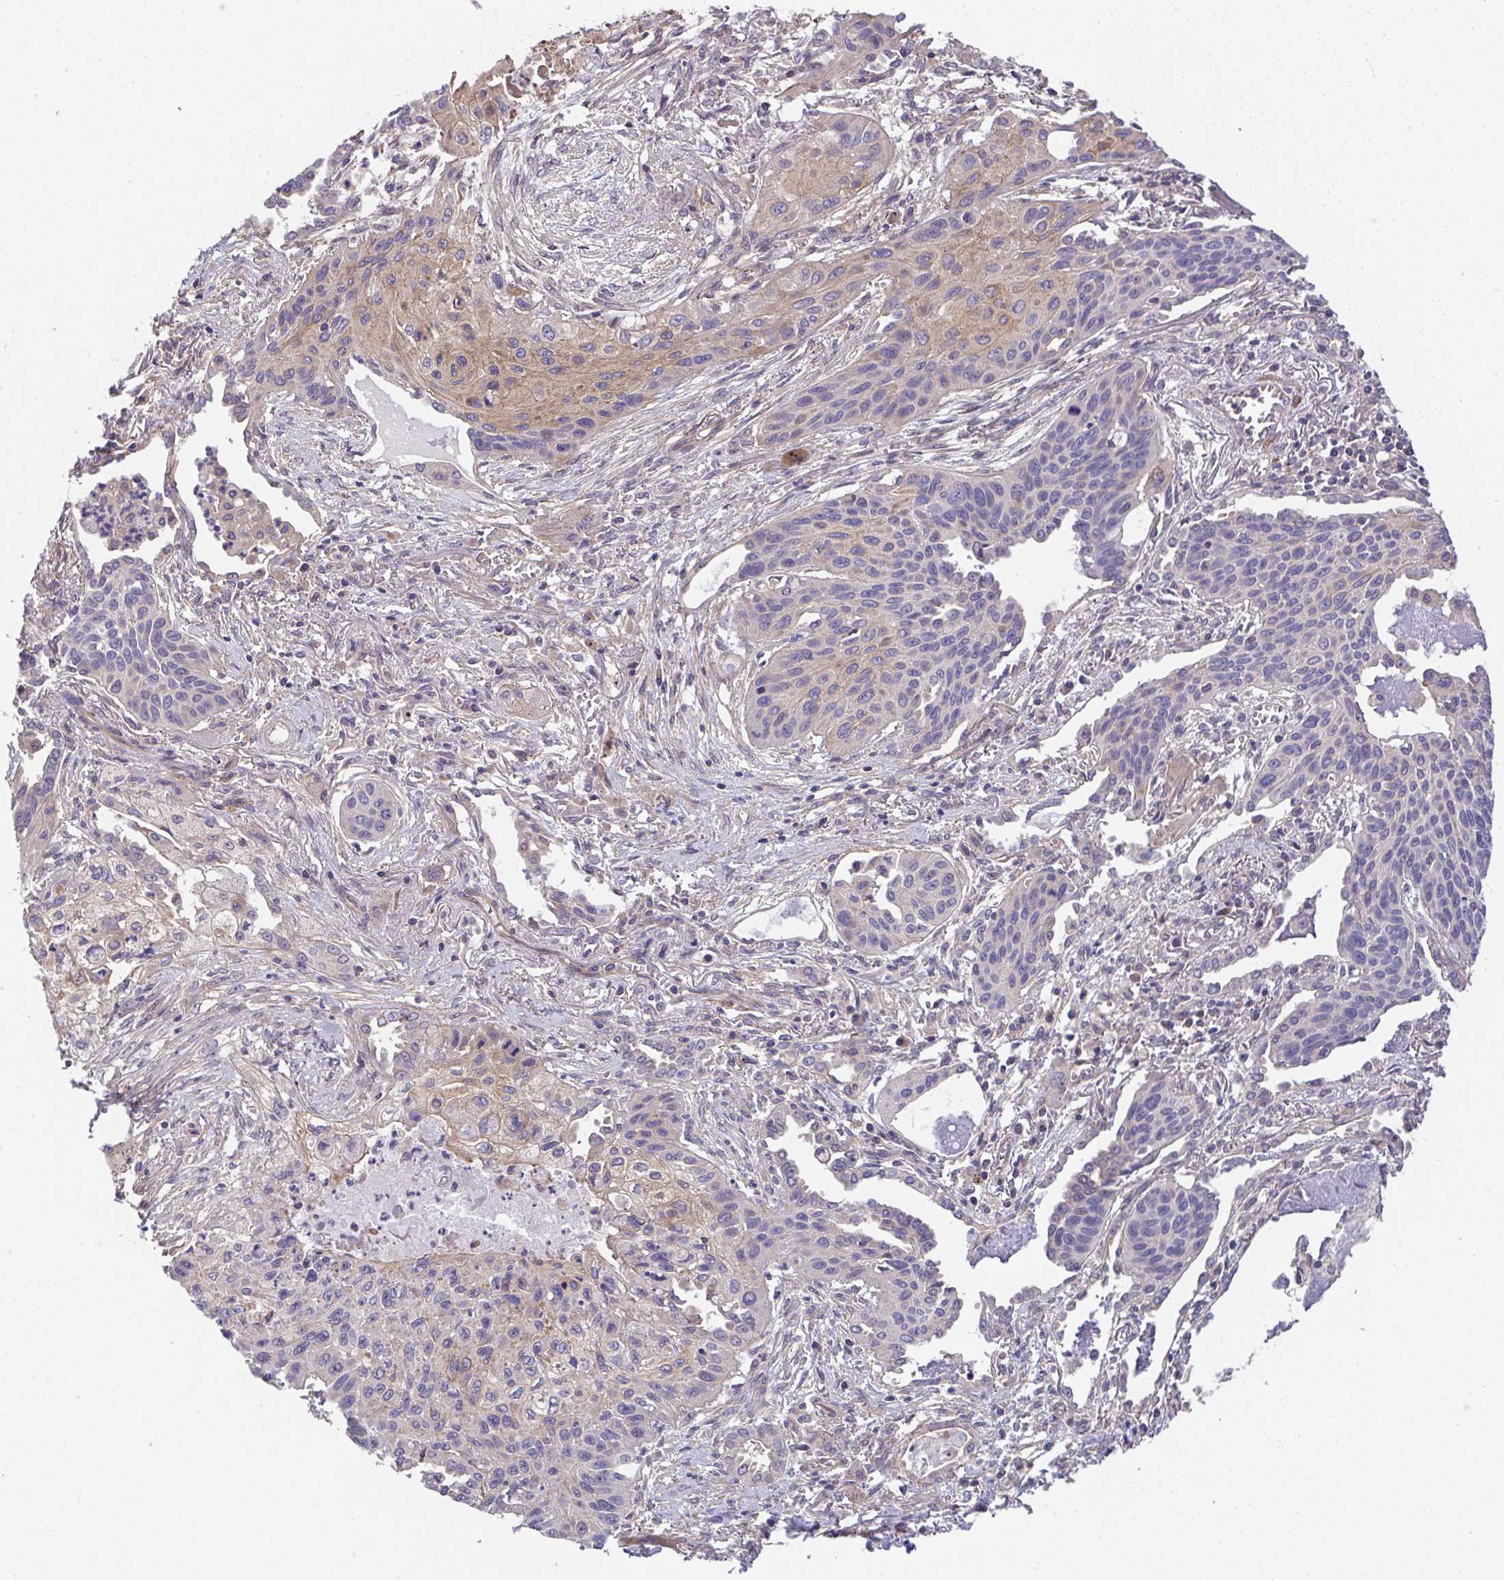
{"staining": {"intensity": "moderate", "quantity": "<25%", "location": "cytoplasmic/membranous"}, "tissue": "lung cancer", "cell_type": "Tumor cells", "image_type": "cancer", "snomed": [{"axis": "morphology", "description": "Squamous cell carcinoma, NOS"}, {"axis": "topography", "description": "Lung"}], "caption": "Protein expression analysis of human lung squamous cell carcinoma reveals moderate cytoplasmic/membranous staining in about <25% of tumor cells.", "gene": "ZNF696", "patient": {"sex": "male", "age": 71}}